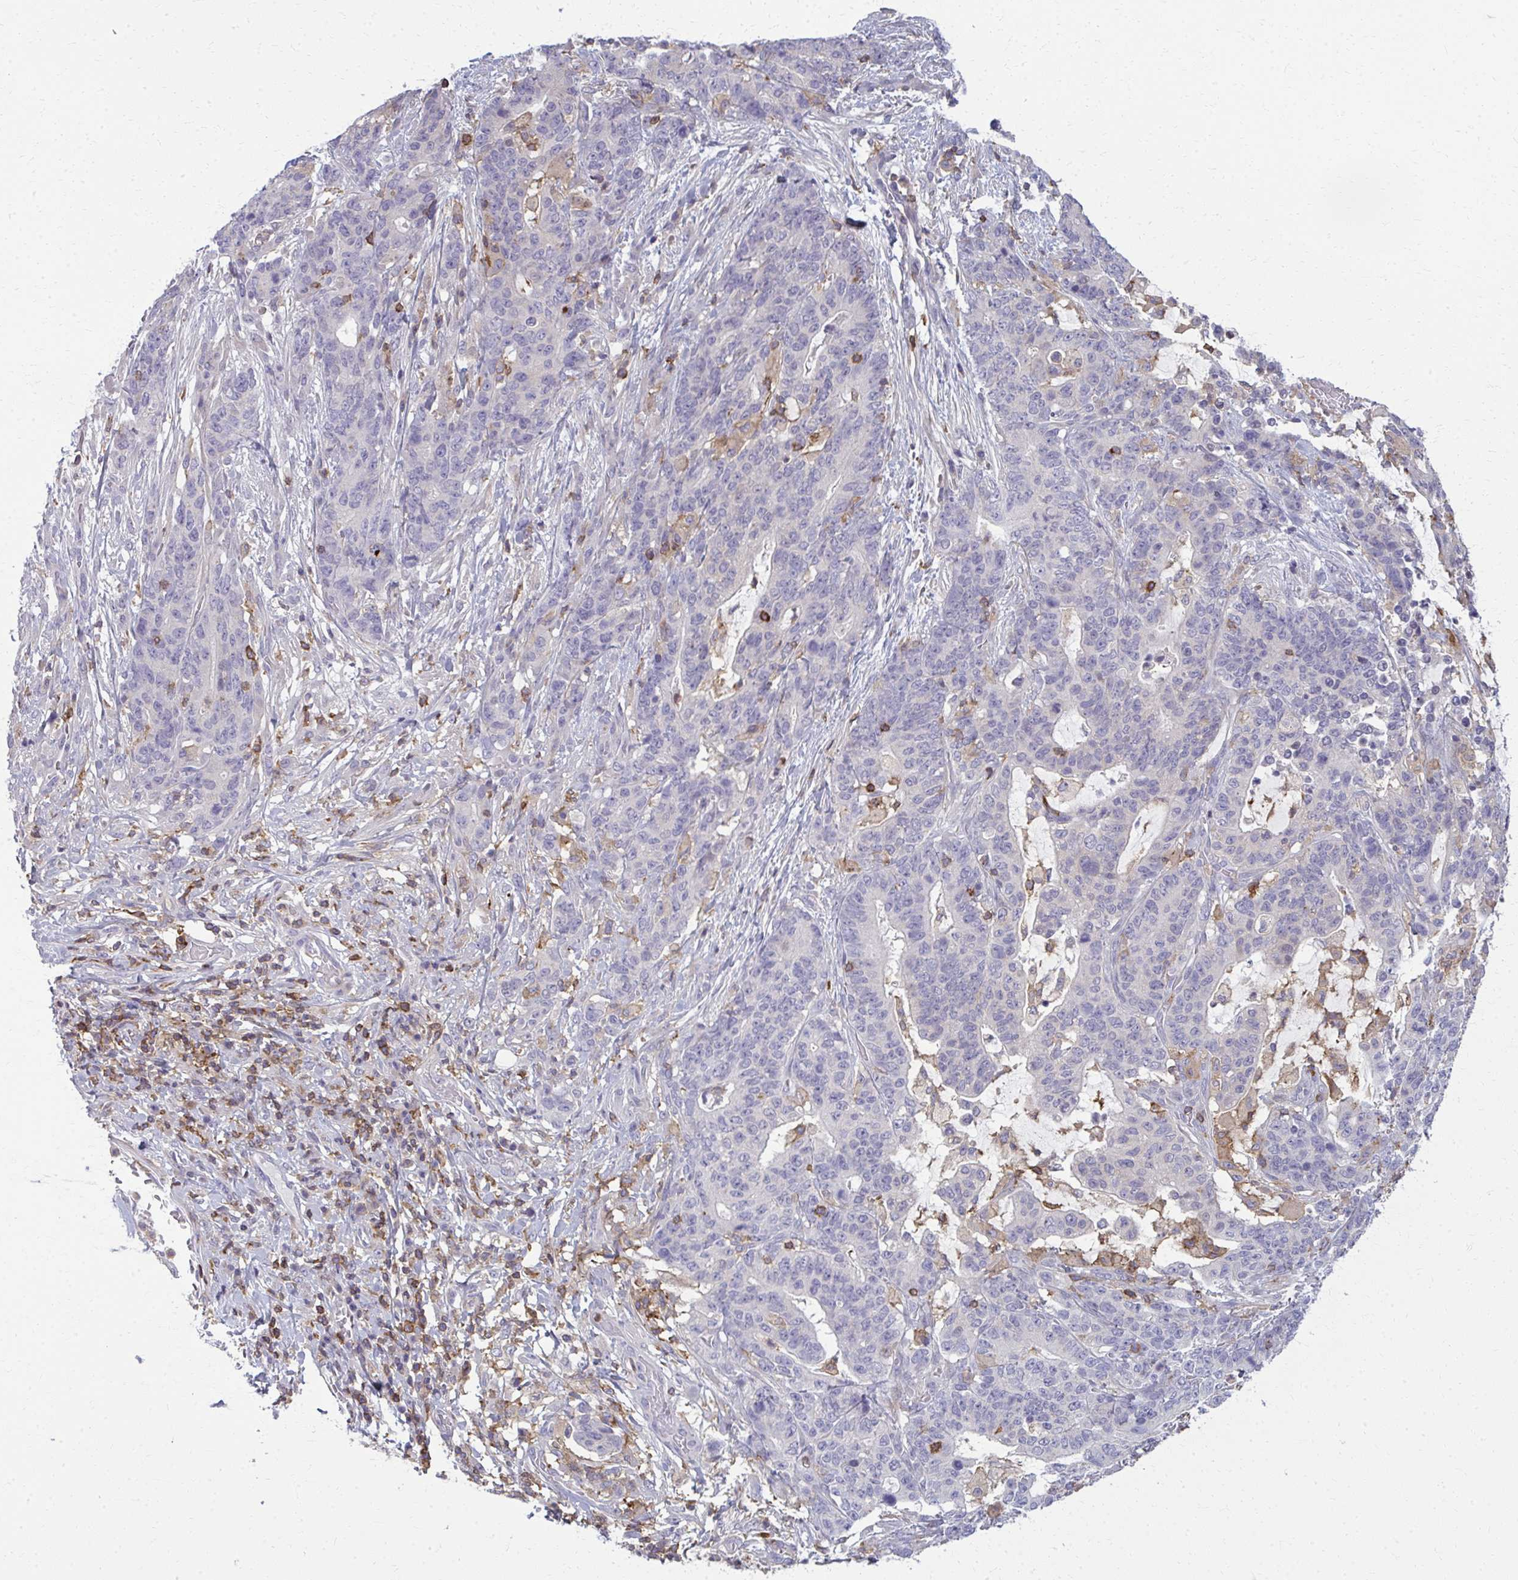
{"staining": {"intensity": "negative", "quantity": "none", "location": "none"}, "tissue": "stomach cancer", "cell_type": "Tumor cells", "image_type": "cancer", "snomed": [{"axis": "morphology", "description": "Normal tissue, NOS"}, {"axis": "morphology", "description": "Adenocarcinoma, NOS"}, {"axis": "topography", "description": "Stomach"}], "caption": "DAB immunohistochemical staining of stomach adenocarcinoma reveals no significant positivity in tumor cells.", "gene": "AP5M1", "patient": {"sex": "female", "age": 64}}